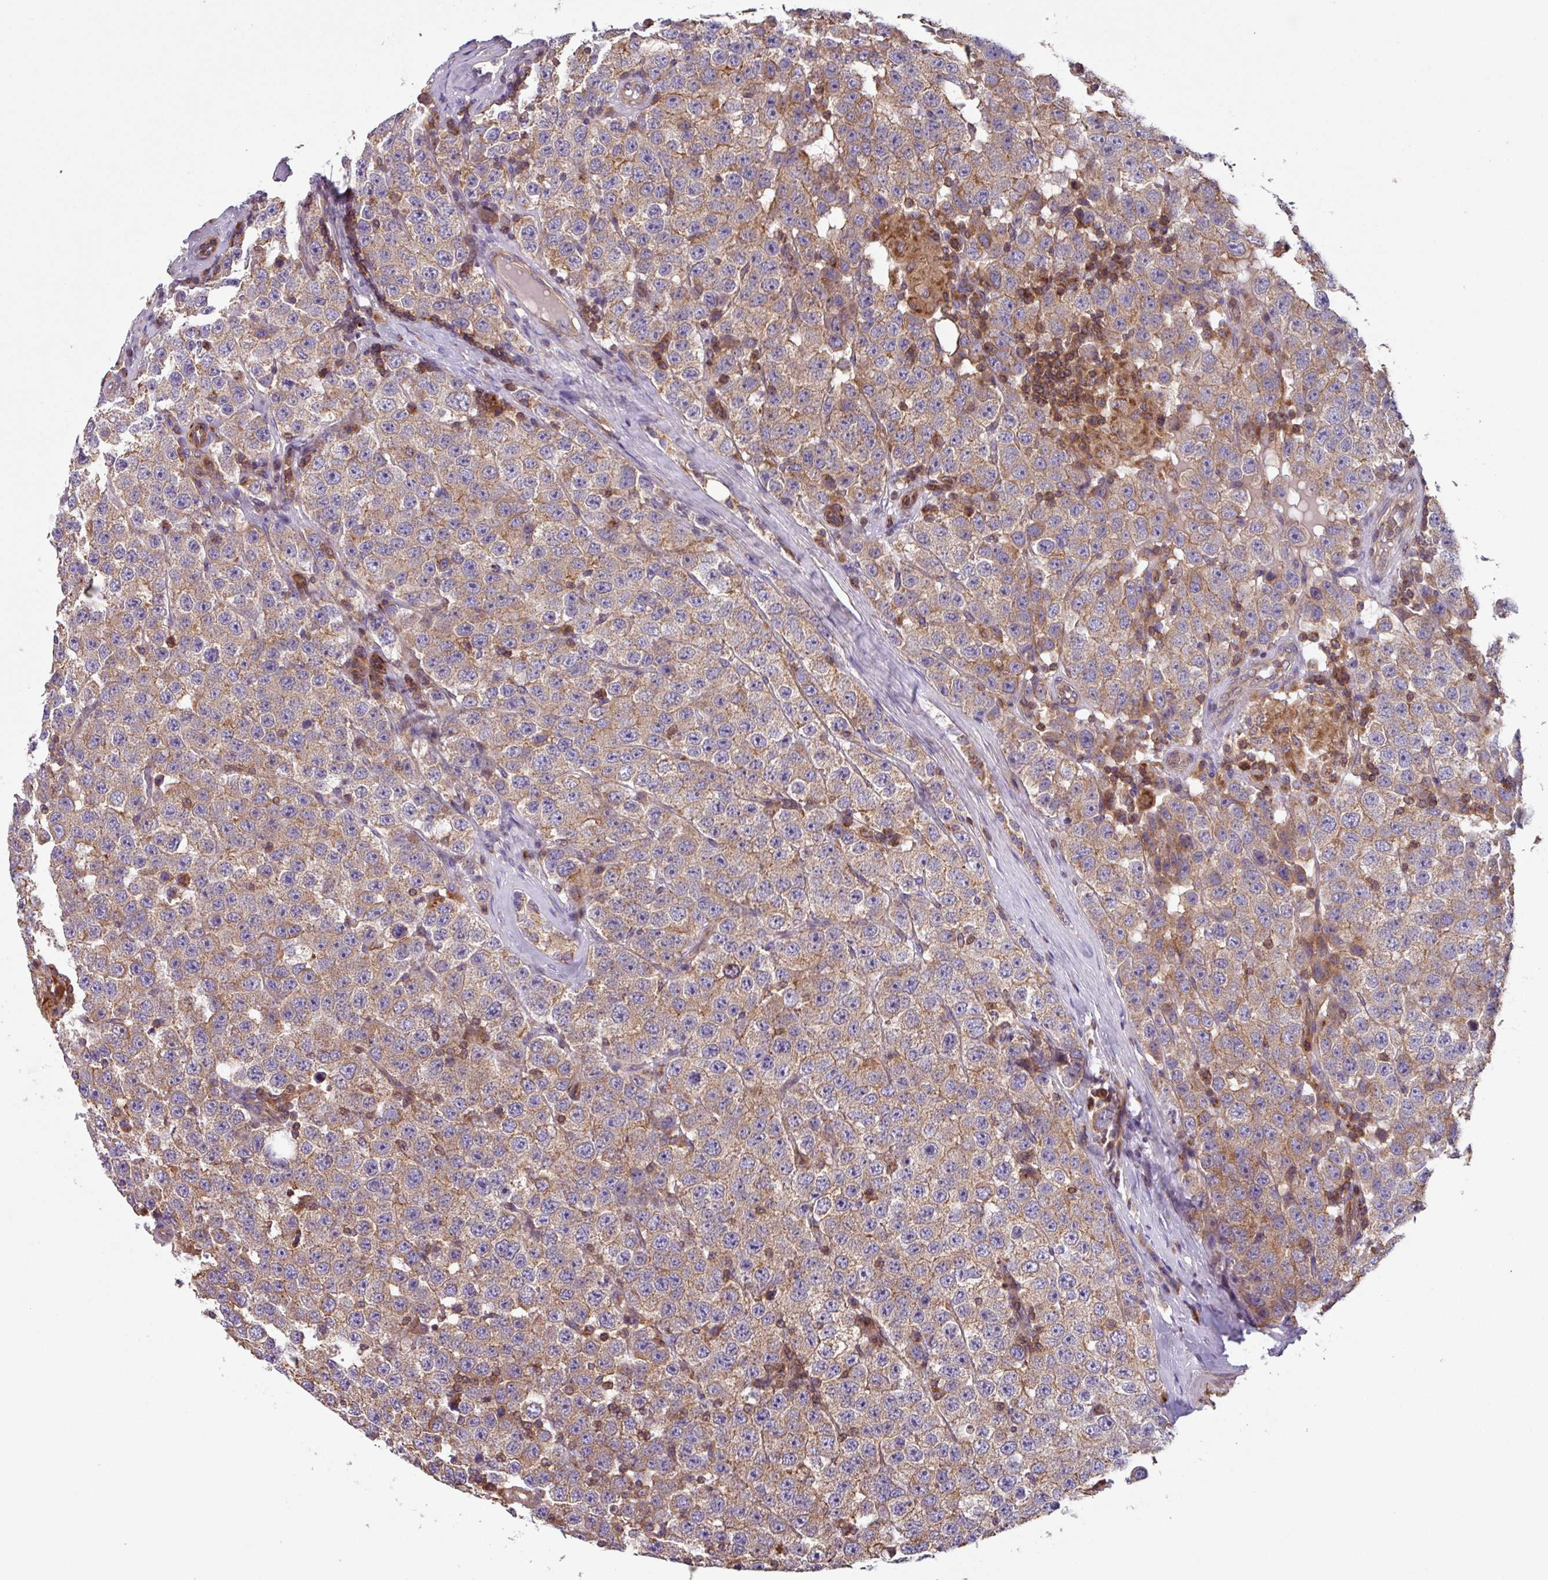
{"staining": {"intensity": "moderate", "quantity": ">75%", "location": "cytoplasmic/membranous"}, "tissue": "testis cancer", "cell_type": "Tumor cells", "image_type": "cancer", "snomed": [{"axis": "morphology", "description": "Seminoma, NOS"}, {"axis": "topography", "description": "Testis"}], "caption": "Immunohistochemical staining of human testis cancer (seminoma) exhibits moderate cytoplasmic/membranous protein positivity in about >75% of tumor cells.", "gene": "PLEKHD1", "patient": {"sex": "male", "age": 28}}